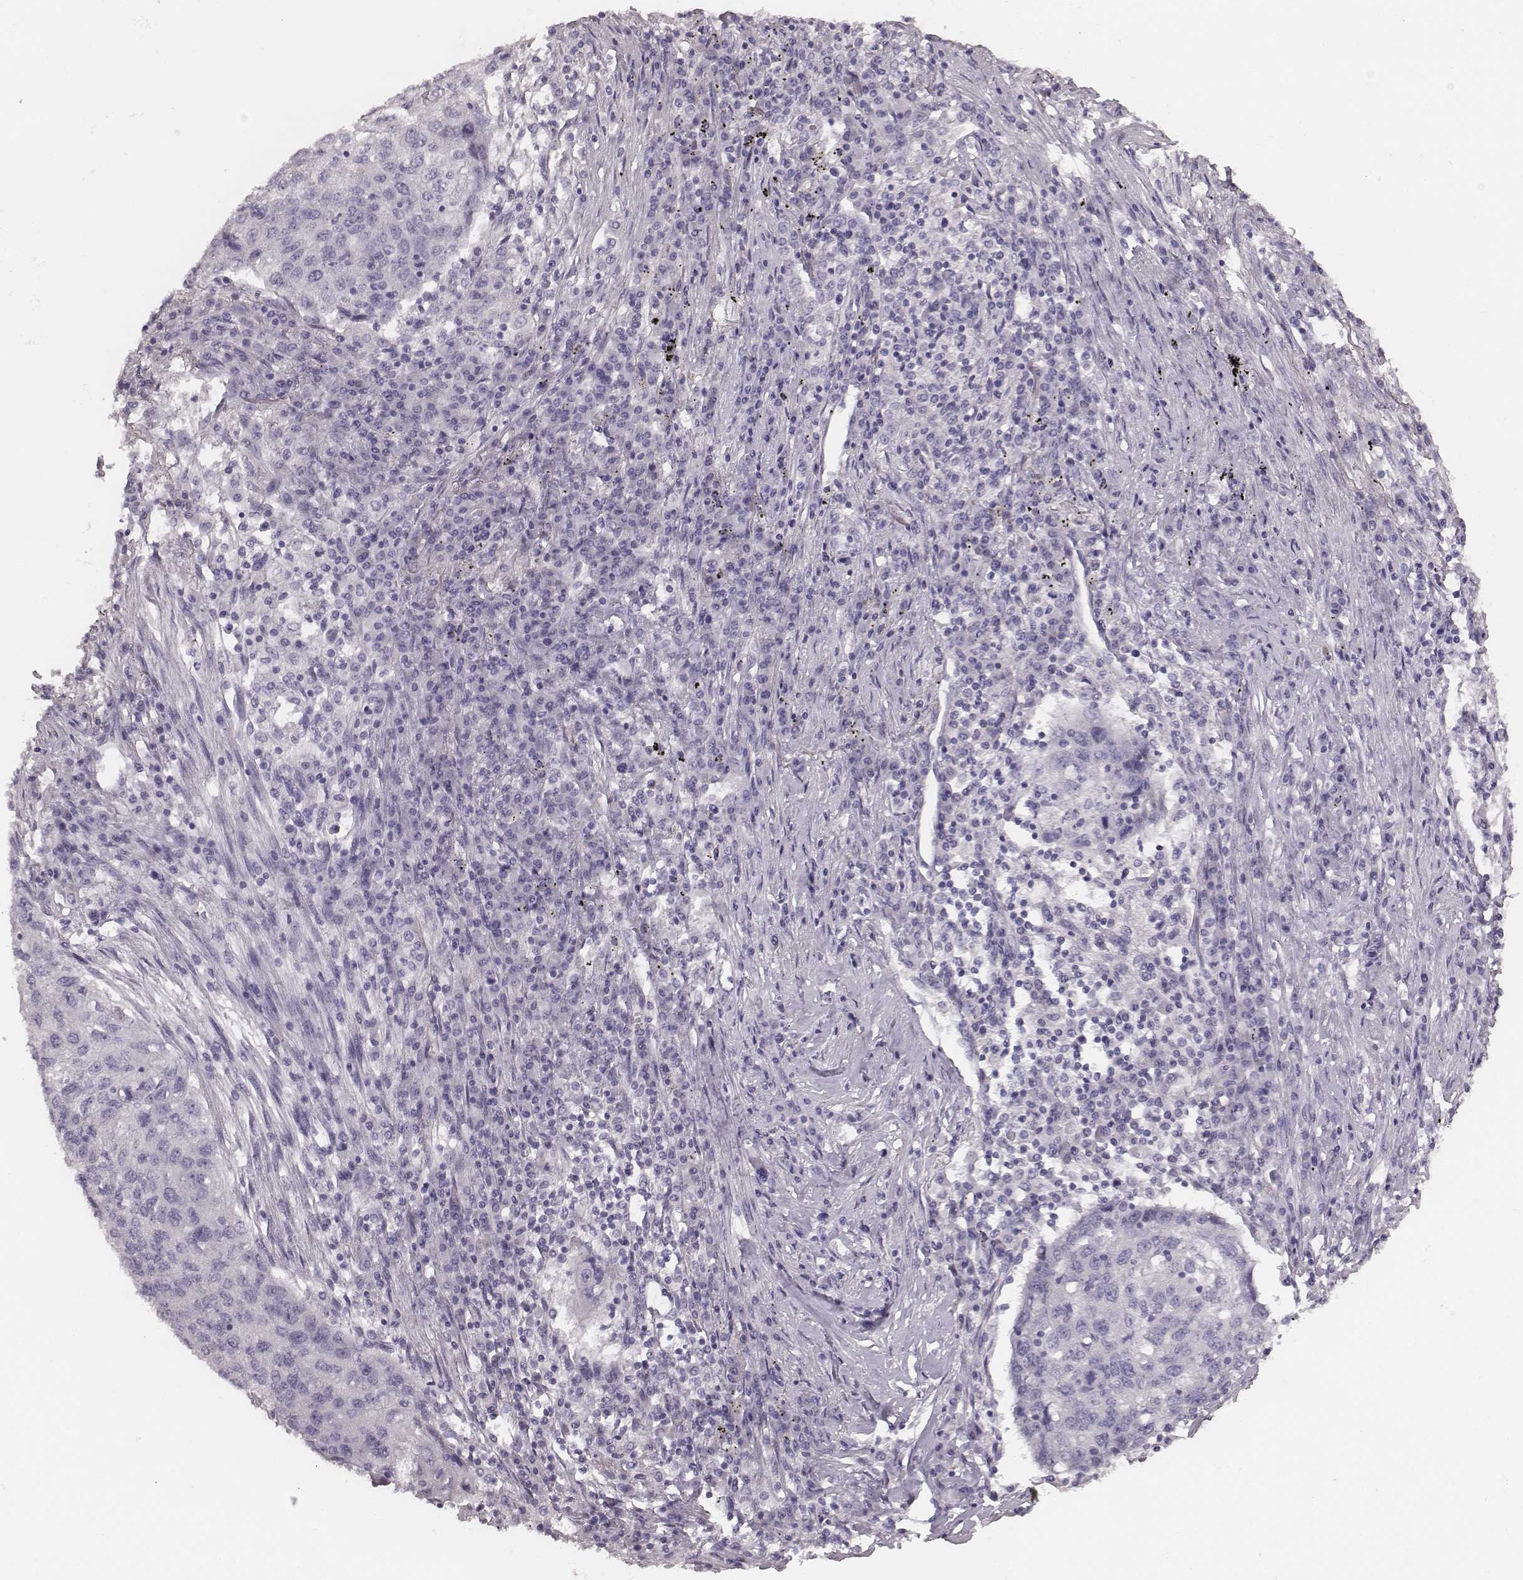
{"staining": {"intensity": "negative", "quantity": "none", "location": "none"}, "tissue": "lung cancer", "cell_type": "Tumor cells", "image_type": "cancer", "snomed": [{"axis": "morphology", "description": "Squamous cell carcinoma, NOS"}, {"axis": "topography", "description": "Lung"}], "caption": "Immunohistochemistry micrograph of human squamous cell carcinoma (lung) stained for a protein (brown), which shows no positivity in tumor cells. (Immunohistochemistry, brightfield microscopy, high magnification).", "gene": "ZP4", "patient": {"sex": "female", "age": 63}}